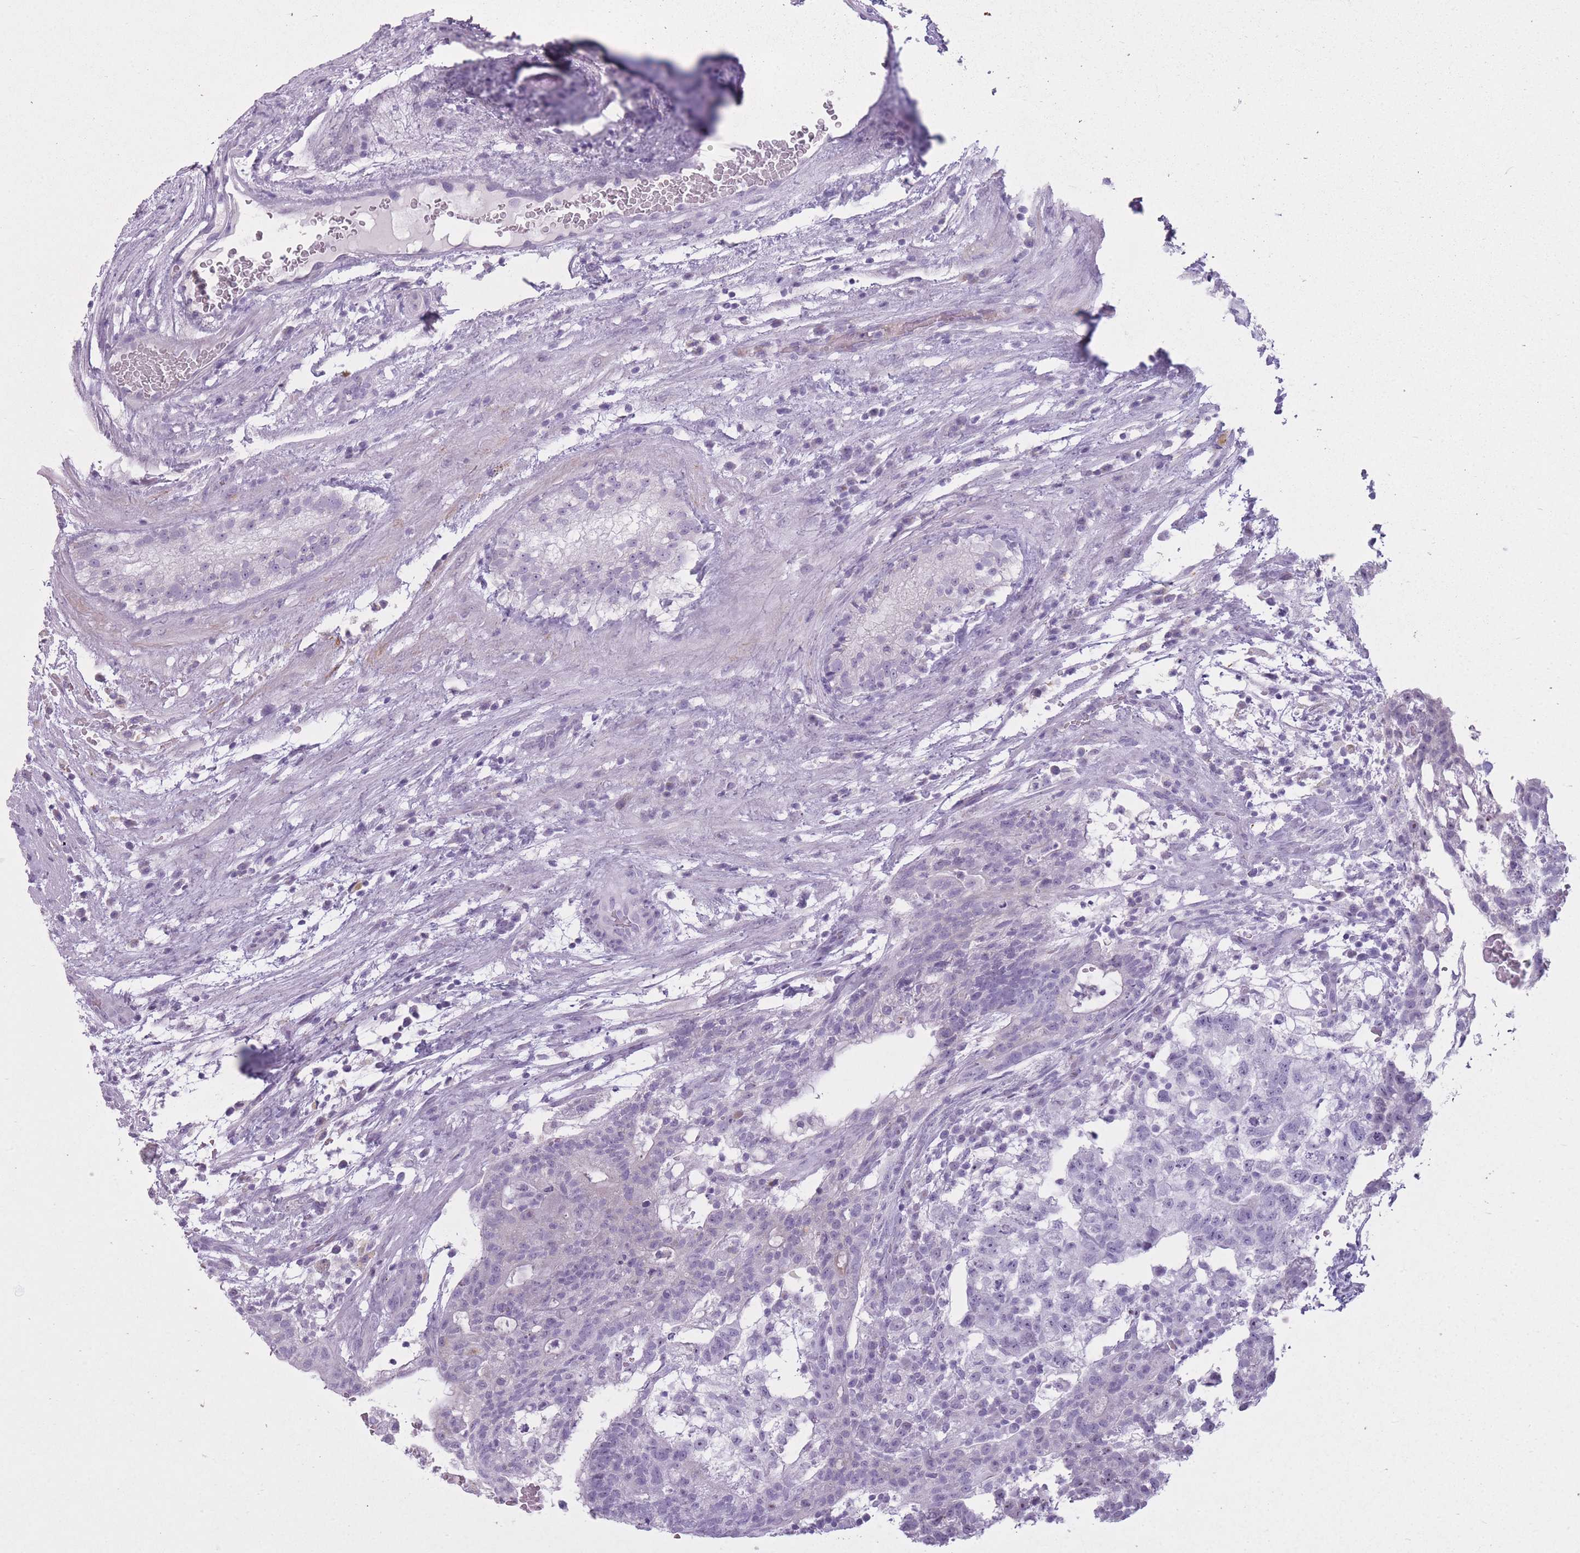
{"staining": {"intensity": "negative", "quantity": "none", "location": "none"}, "tissue": "testis cancer", "cell_type": "Tumor cells", "image_type": "cancer", "snomed": [{"axis": "morphology", "description": "Normal tissue, NOS"}, {"axis": "morphology", "description": "Carcinoma, Embryonal, NOS"}, {"axis": "topography", "description": "Testis"}], "caption": "DAB immunohistochemical staining of embryonal carcinoma (testis) reveals no significant positivity in tumor cells.", "gene": "GOLGA6D", "patient": {"sex": "male", "age": 32}}